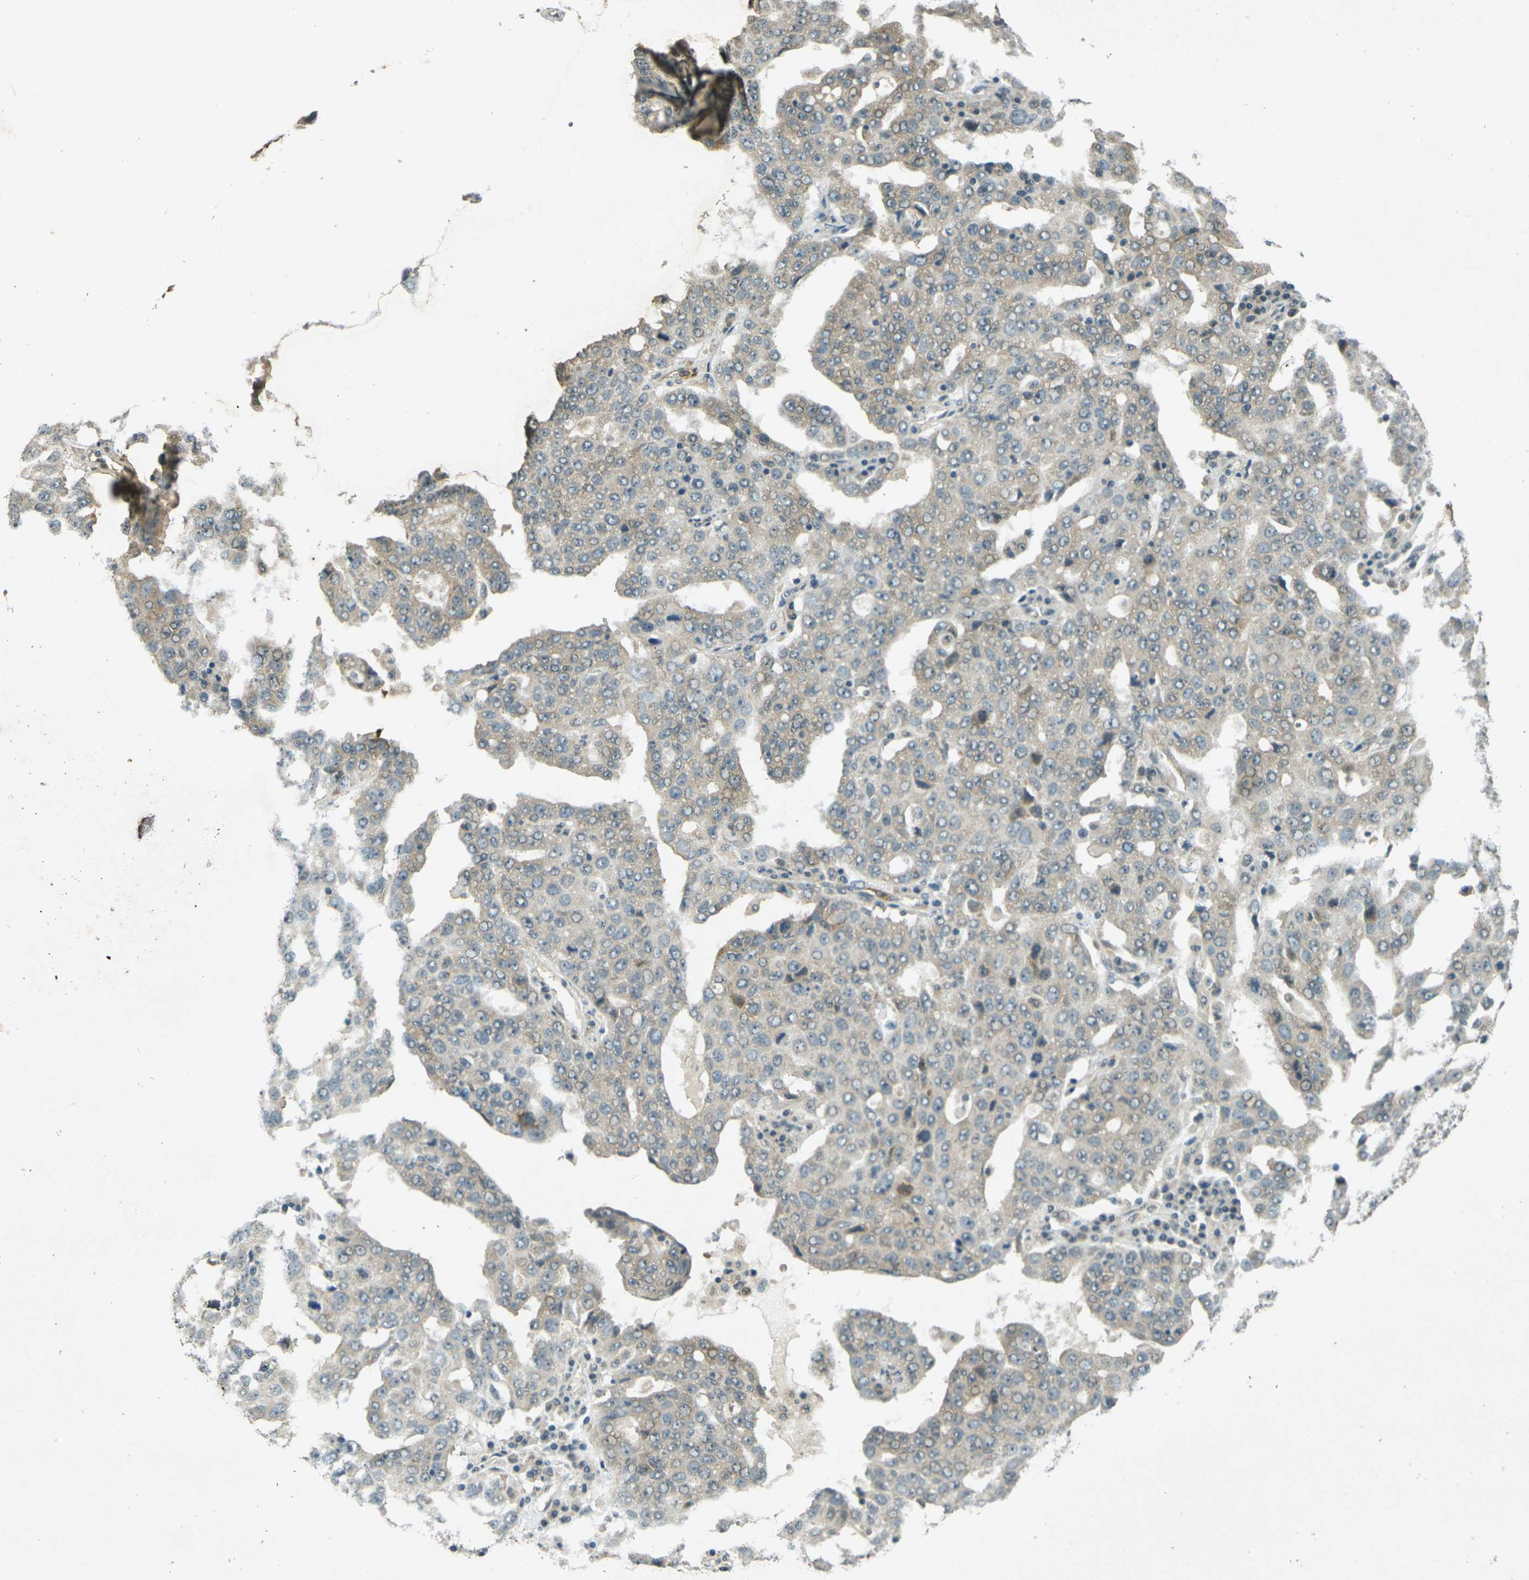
{"staining": {"intensity": "weak", "quantity": "25%-75%", "location": "cytoplasmic/membranous"}, "tissue": "ovarian cancer", "cell_type": "Tumor cells", "image_type": "cancer", "snomed": [{"axis": "morphology", "description": "Carcinoma, endometroid"}, {"axis": "topography", "description": "Ovary"}], "caption": "Human ovarian endometroid carcinoma stained with a brown dye demonstrates weak cytoplasmic/membranous positive positivity in approximately 25%-75% of tumor cells.", "gene": "PDE2A", "patient": {"sex": "female", "age": 62}}